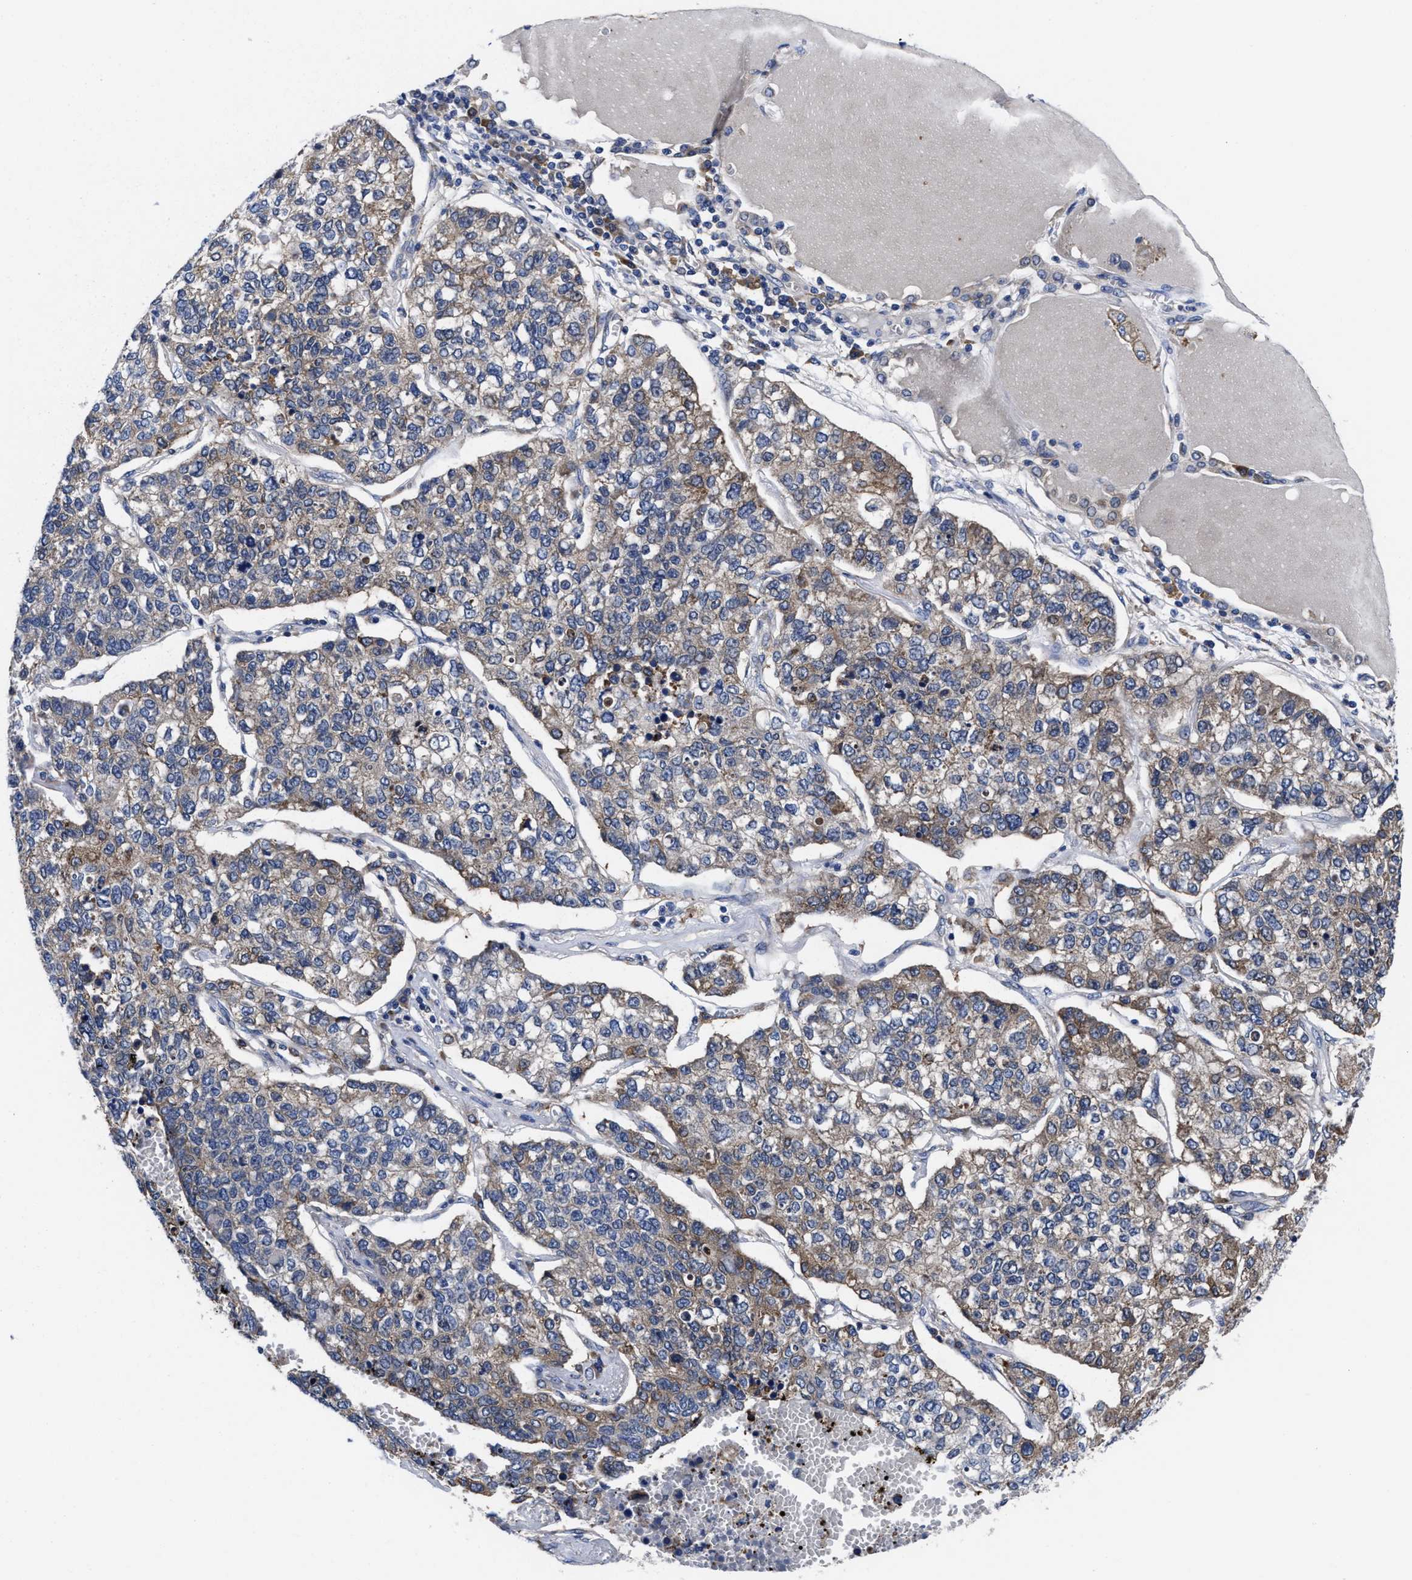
{"staining": {"intensity": "weak", "quantity": "25%-75%", "location": "cytoplasmic/membranous"}, "tissue": "lung cancer", "cell_type": "Tumor cells", "image_type": "cancer", "snomed": [{"axis": "morphology", "description": "Adenocarcinoma, NOS"}, {"axis": "topography", "description": "Lung"}], "caption": "Brown immunohistochemical staining in human lung cancer (adenocarcinoma) reveals weak cytoplasmic/membranous staining in approximately 25%-75% of tumor cells.", "gene": "TXNDC17", "patient": {"sex": "male", "age": 49}}